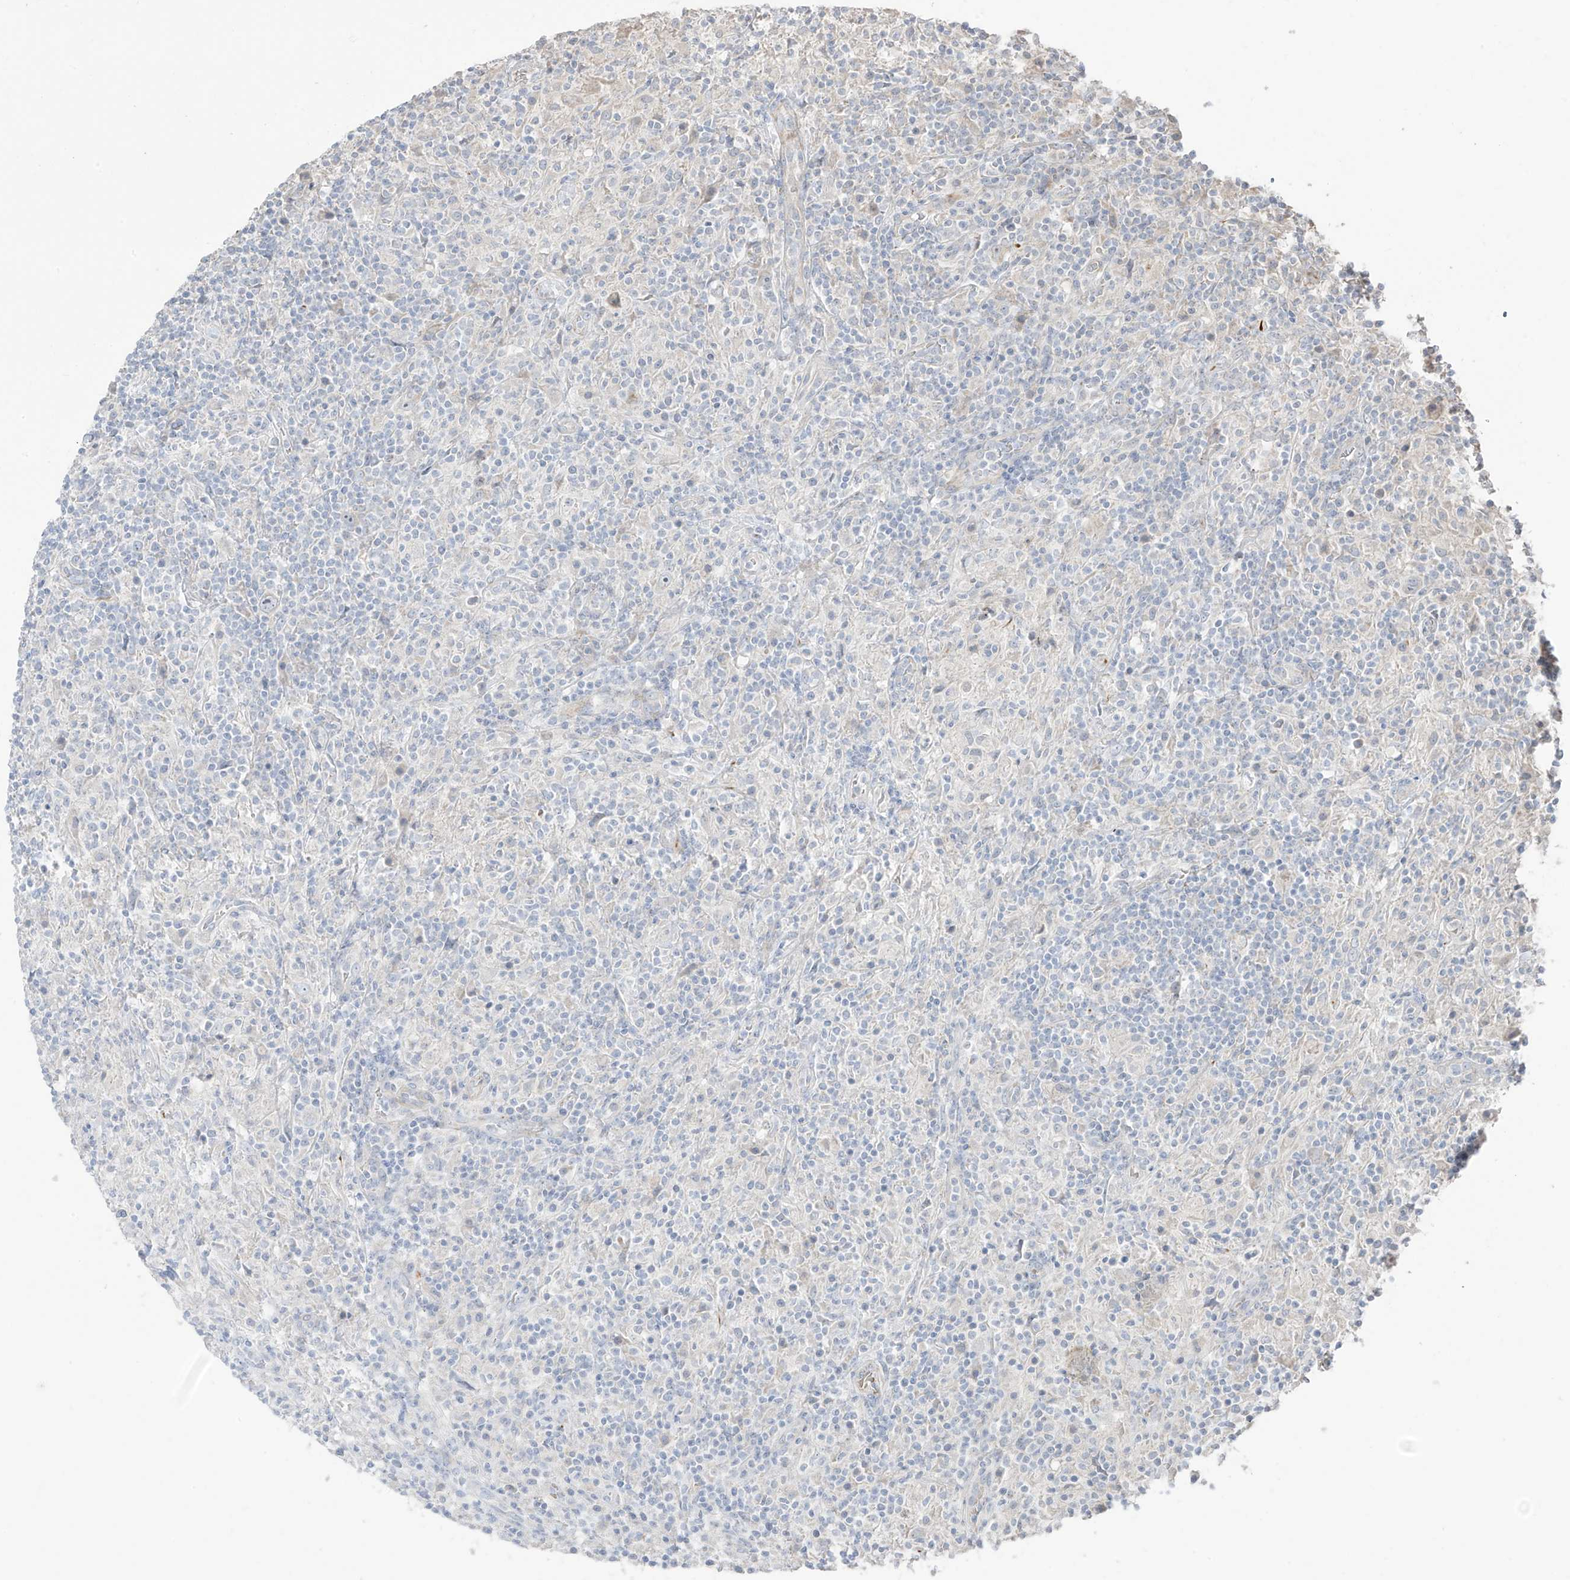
{"staining": {"intensity": "negative", "quantity": "none", "location": "none"}, "tissue": "lymphoma", "cell_type": "Tumor cells", "image_type": "cancer", "snomed": [{"axis": "morphology", "description": "Hodgkin's disease, NOS"}, {"axis": "topography", "description": "Lymph node"}], "caption": "Tumor cells show no significant positivity in lymphoma.", "gene": "DCDC2", "patient": {"sex": "male", "age": 70}}